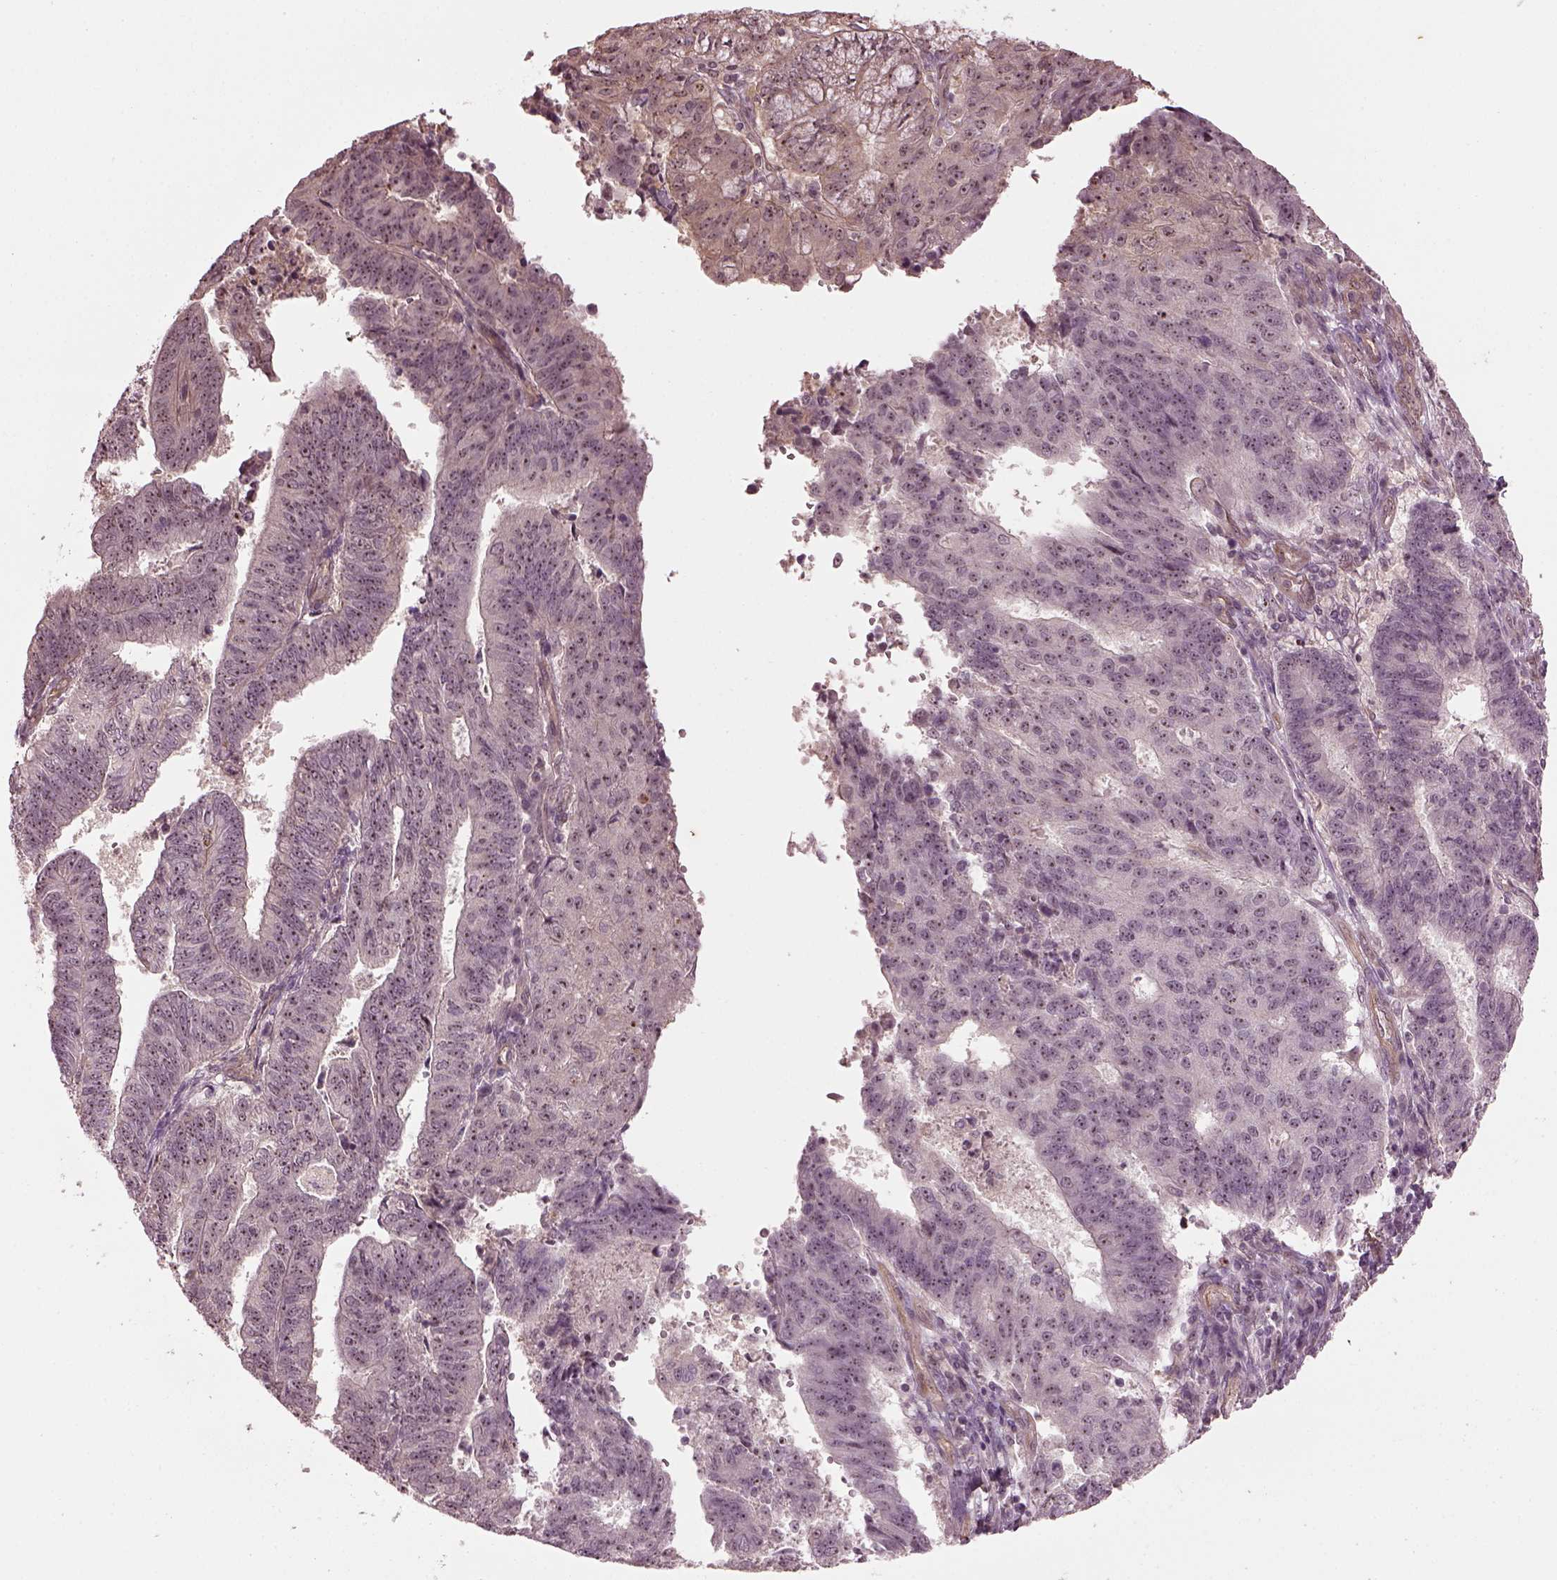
{"staining": {"intensity": "weak", "quantity": "25%-75%", "location": "nuclear"}, "tissue": "endometrial cancer", "cell_type": "Tumor cells", "image_type": "cancer", "snomed": [{"axis": "morphology", "description": "Adenocarcinoma, NOS"}, {"axis": "topography", "description": "Endometrium"}], "caption": "Protein positivity by immunohistochemistry exhibits weak nuclear staining in about 25%-75% of tumor cells in endometrial cancer (adenocarcinoma). (DAB IHC with brightfield microscopy, high magnification).", "gene": "GNRH1", "patient": {"sex": "female", "age": 82}}